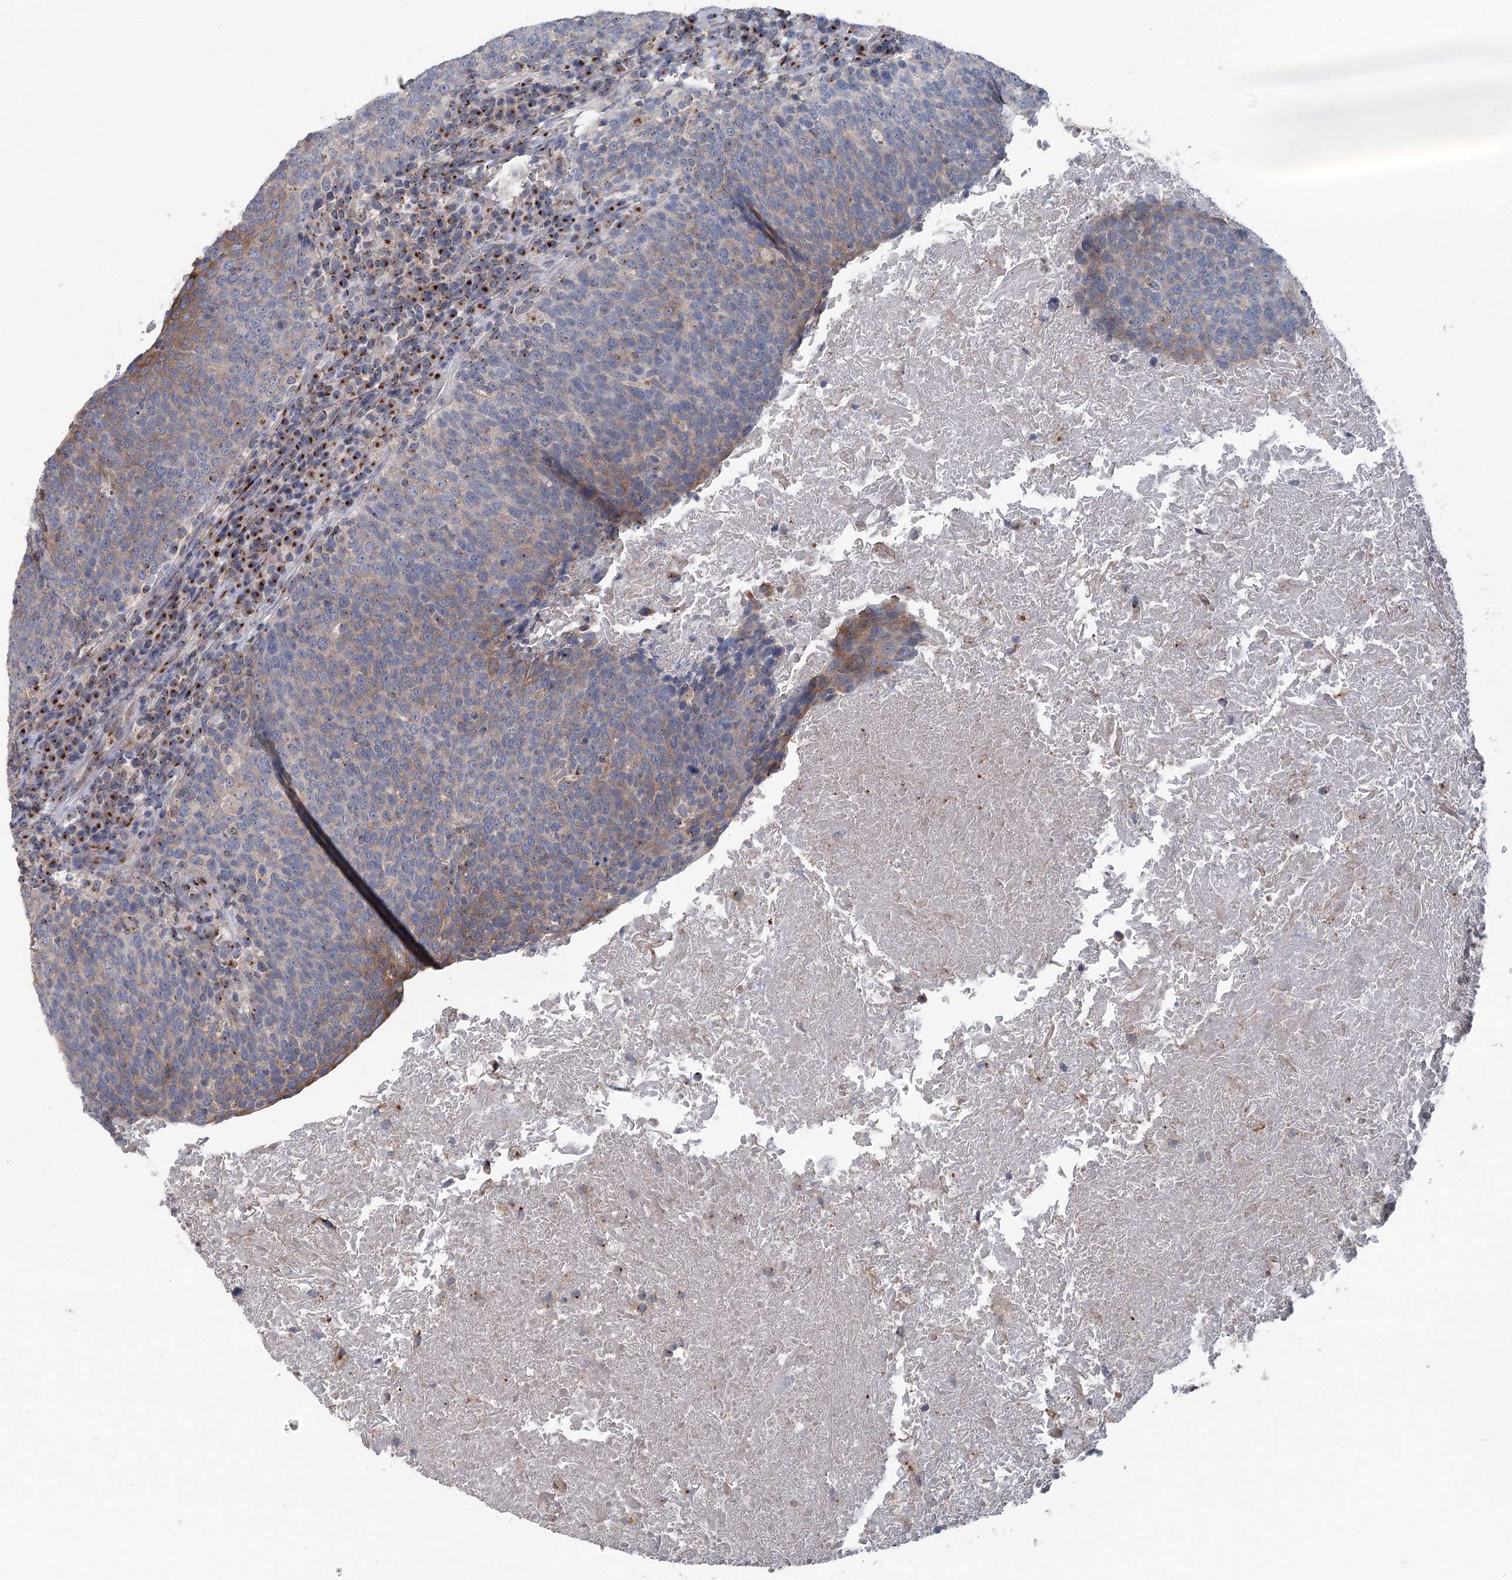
{"staining": {"intensity": "weak", "quantity": "25%-75%", "location": "cytoplasmic/membranous"}, "tissue": "head and neck cancer", "cell_type": "Tumor cells", "image_type": "cancer", "snomed": [{"axis": "morphology", "description": "Squamous cell carcinoma, NOS"}, {"axis": "morphology", "description": "Squamous cell carcinoma, metastatic, NOS"}, {"axis": "topography", "description": "Lymph node"}, {"axis": "topography", "description": "Head-Neck"}], "caption": "Immunohistochemistry (IHC) staining of metastatic squamous cell carcinoma (head and neck), which exhibits low levels of weak cytoplasmic/membranous positivity in approximately 25%-75% of tumor cells indicating weak cytoplasmic/membranous protein expression. The staining was performed using DAB (brown) for protein detection and nuclei were counterstained in hematoxylin (blue).", "gene": "ITIH5", "patient": {"sex": "male", "age": 62}}